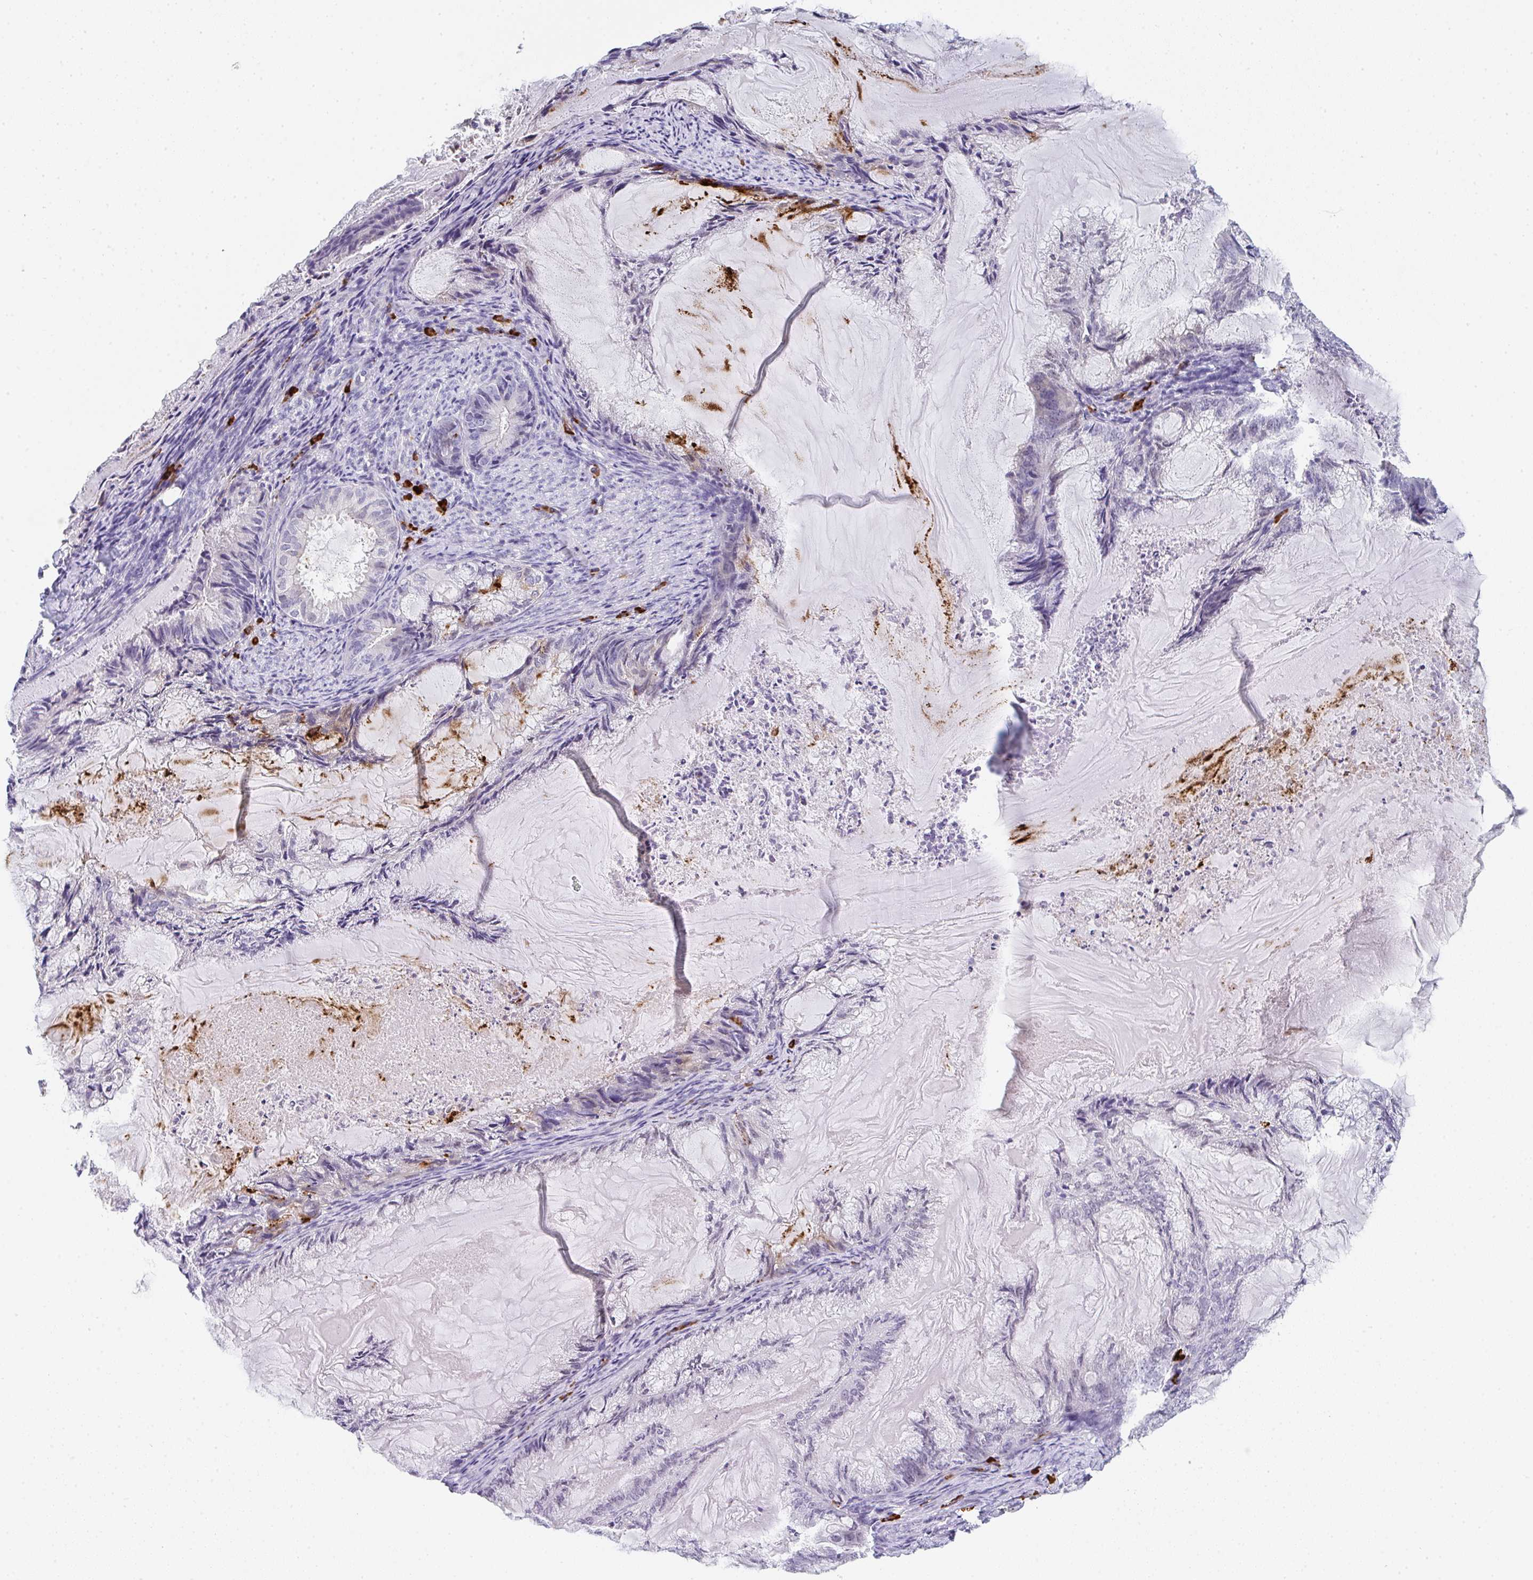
{"staining": {"intensity": "negative", "quantity": "none", "location": "none"}, "tissue": "endometrial cancer", "cell_type": "Tumor cells", "image_type": "cancer", "snomed": [{"axis": "morphology", "description": "Adenocarcinoma, NOS"}, {"axis": "topography", "description": "Endometrium"}], "caption": "Immunohistochemistry photomicrograph of neoplastic tissue: human endometrial adenocarcinoma stained with DAB reveals no significant protein staining in tumor cells.", "gene": "CACNA1S", "patient": {"sex": "female", "age": 86}}